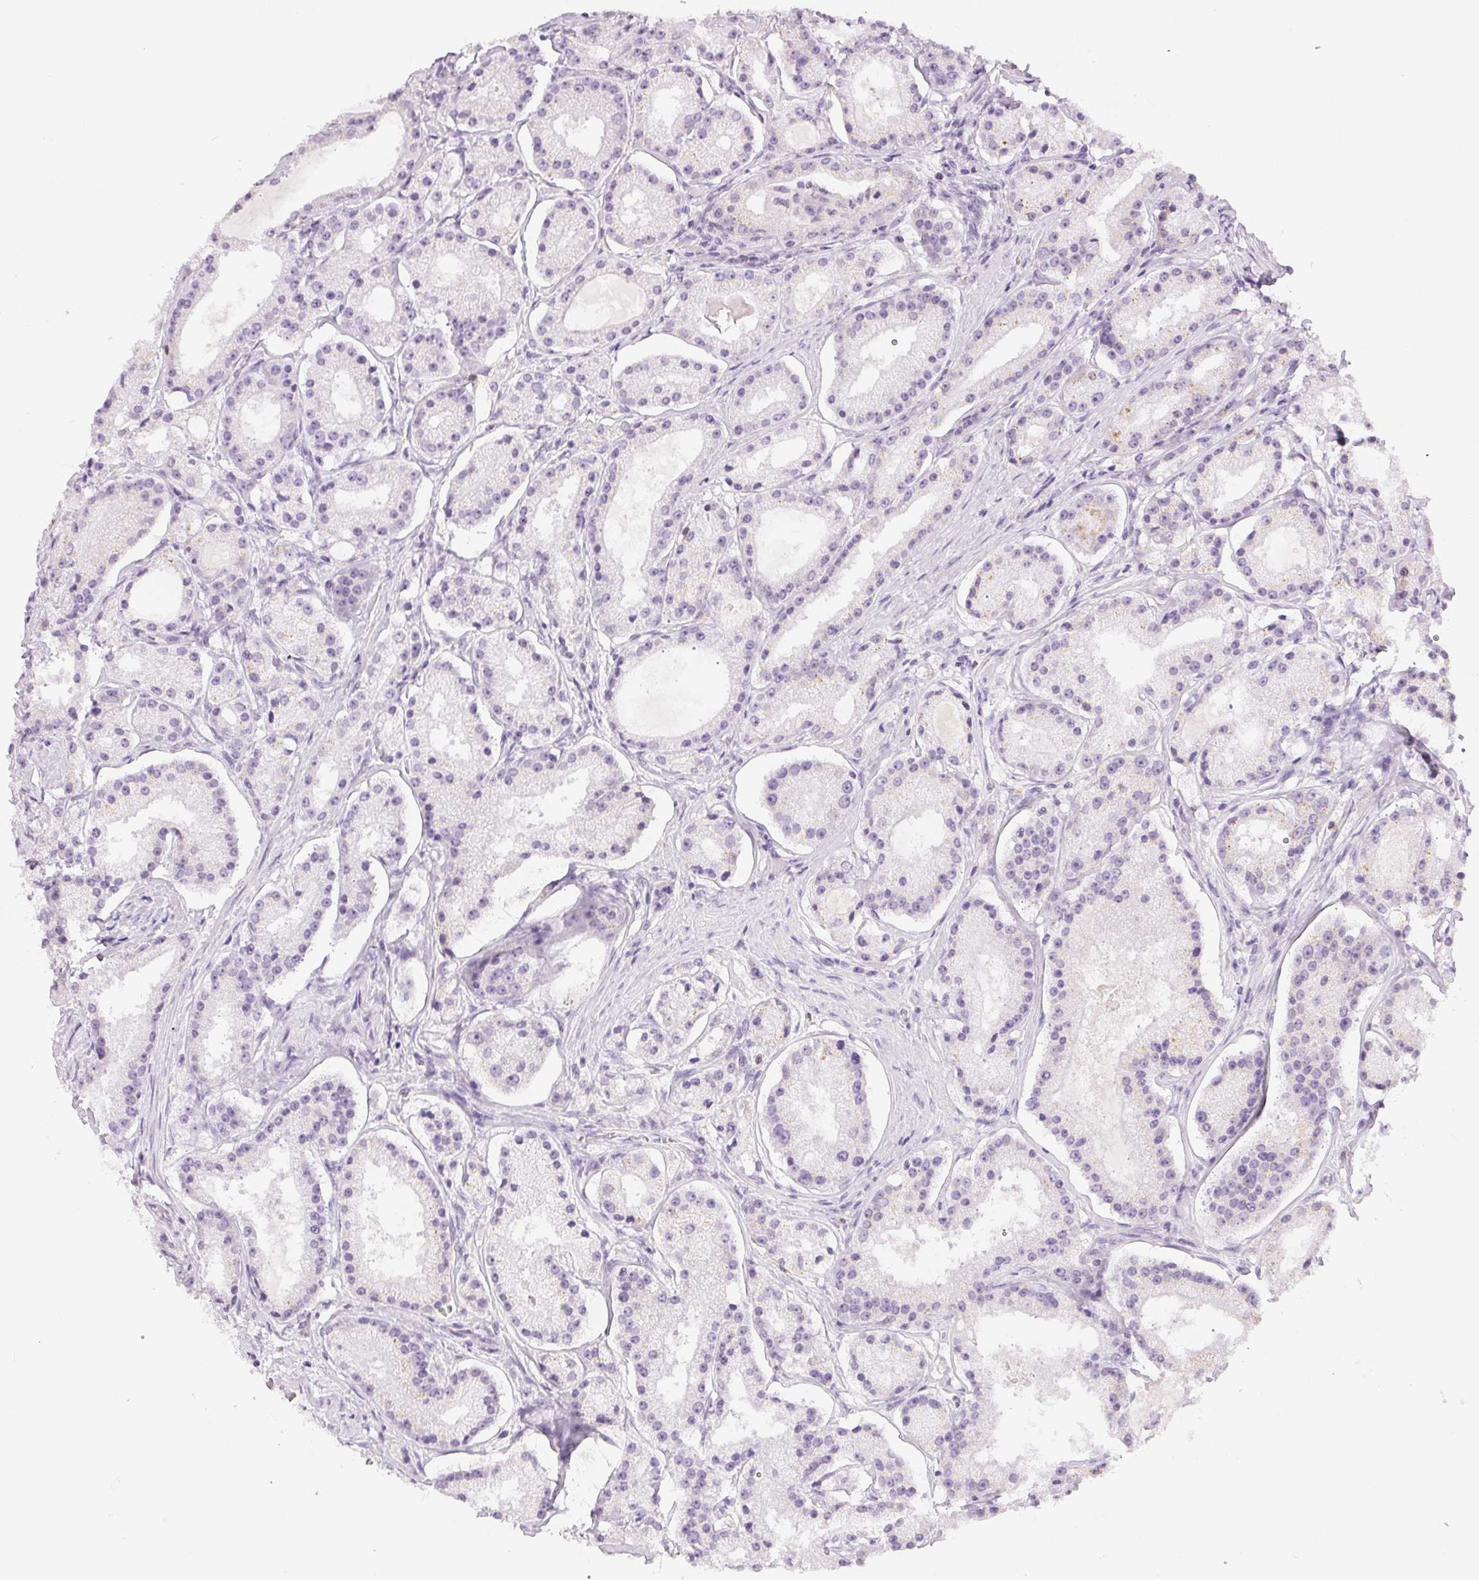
{"staining": {"intensity": "negative", "quantity": "none", "location": "none"}, "tissue": "prostate cancer", "cell_type": "Tumor cells", "image_type": "cancer", "snomed": [{"axis": "morphology", "description": "Adenocarcinoma, Low grade"}, {"axis": "topography", "description": "Prostate"}], "caption": "DAB immunohistochemical staining of prostate low-grade adenocarcinoma shows no significant expression in tumor cells.", "gene": "SLC5A2", "patient": {"sex": "male", "age": 57}}